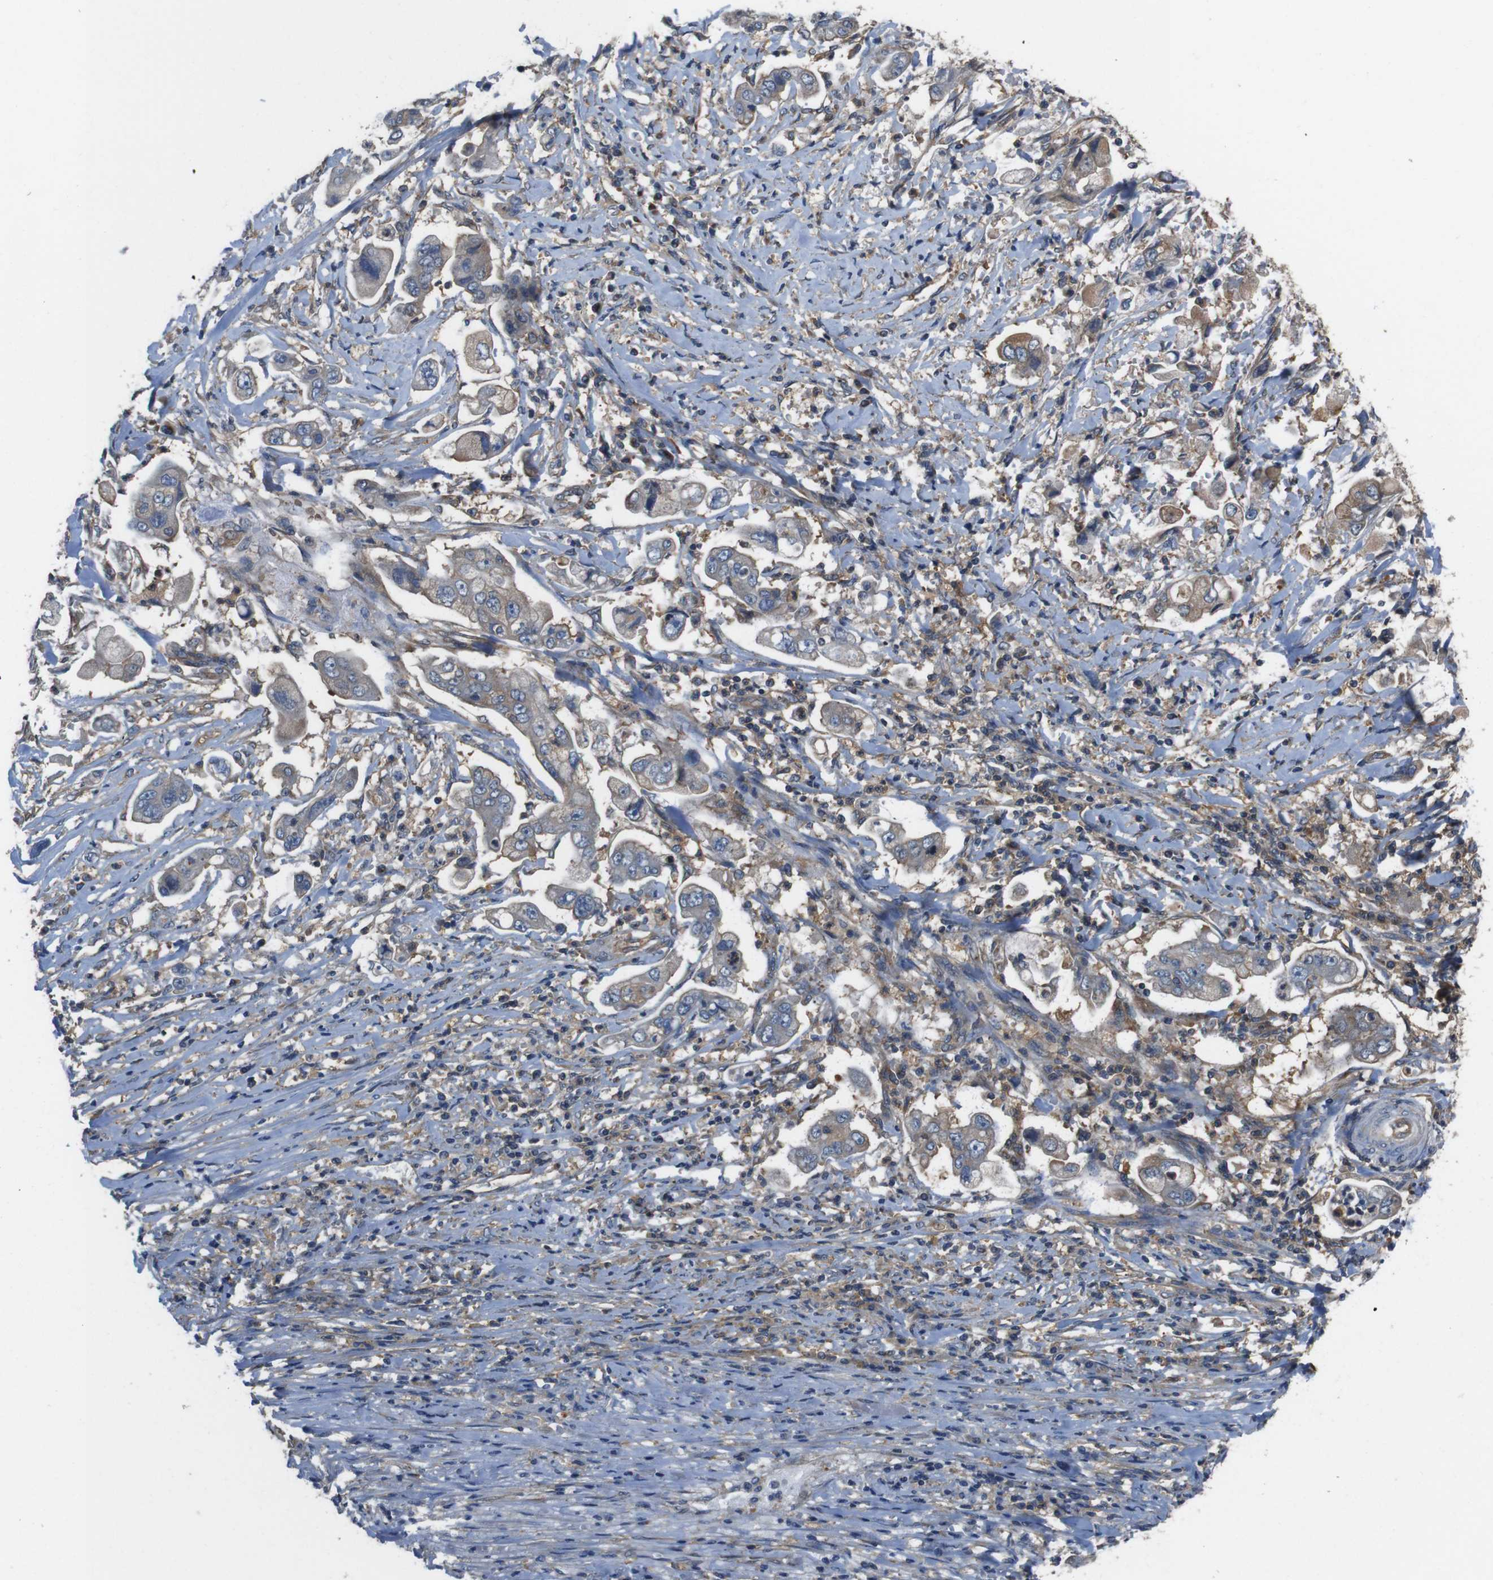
{"staining": {"intensity": "weak", "quantity": "<25%", "location": "cytoplasmic/membranous"}, "tissue": "stomach cancer", "cell_type": "Tumor cells", "image_type": "cancer", "snomed": [{"axis": "morphology", "description": "Adenocarcinoma, NOS"}, {"axis": "topography", "description": "Stomach"}], "caption": "This is an immunohistochemistry (IHC) histopathology image of stomach adenocarcinoma. There is no expression in tumor cells.", "gene": "DCTN1", "patient": {"sex": "male", "age": 62}}